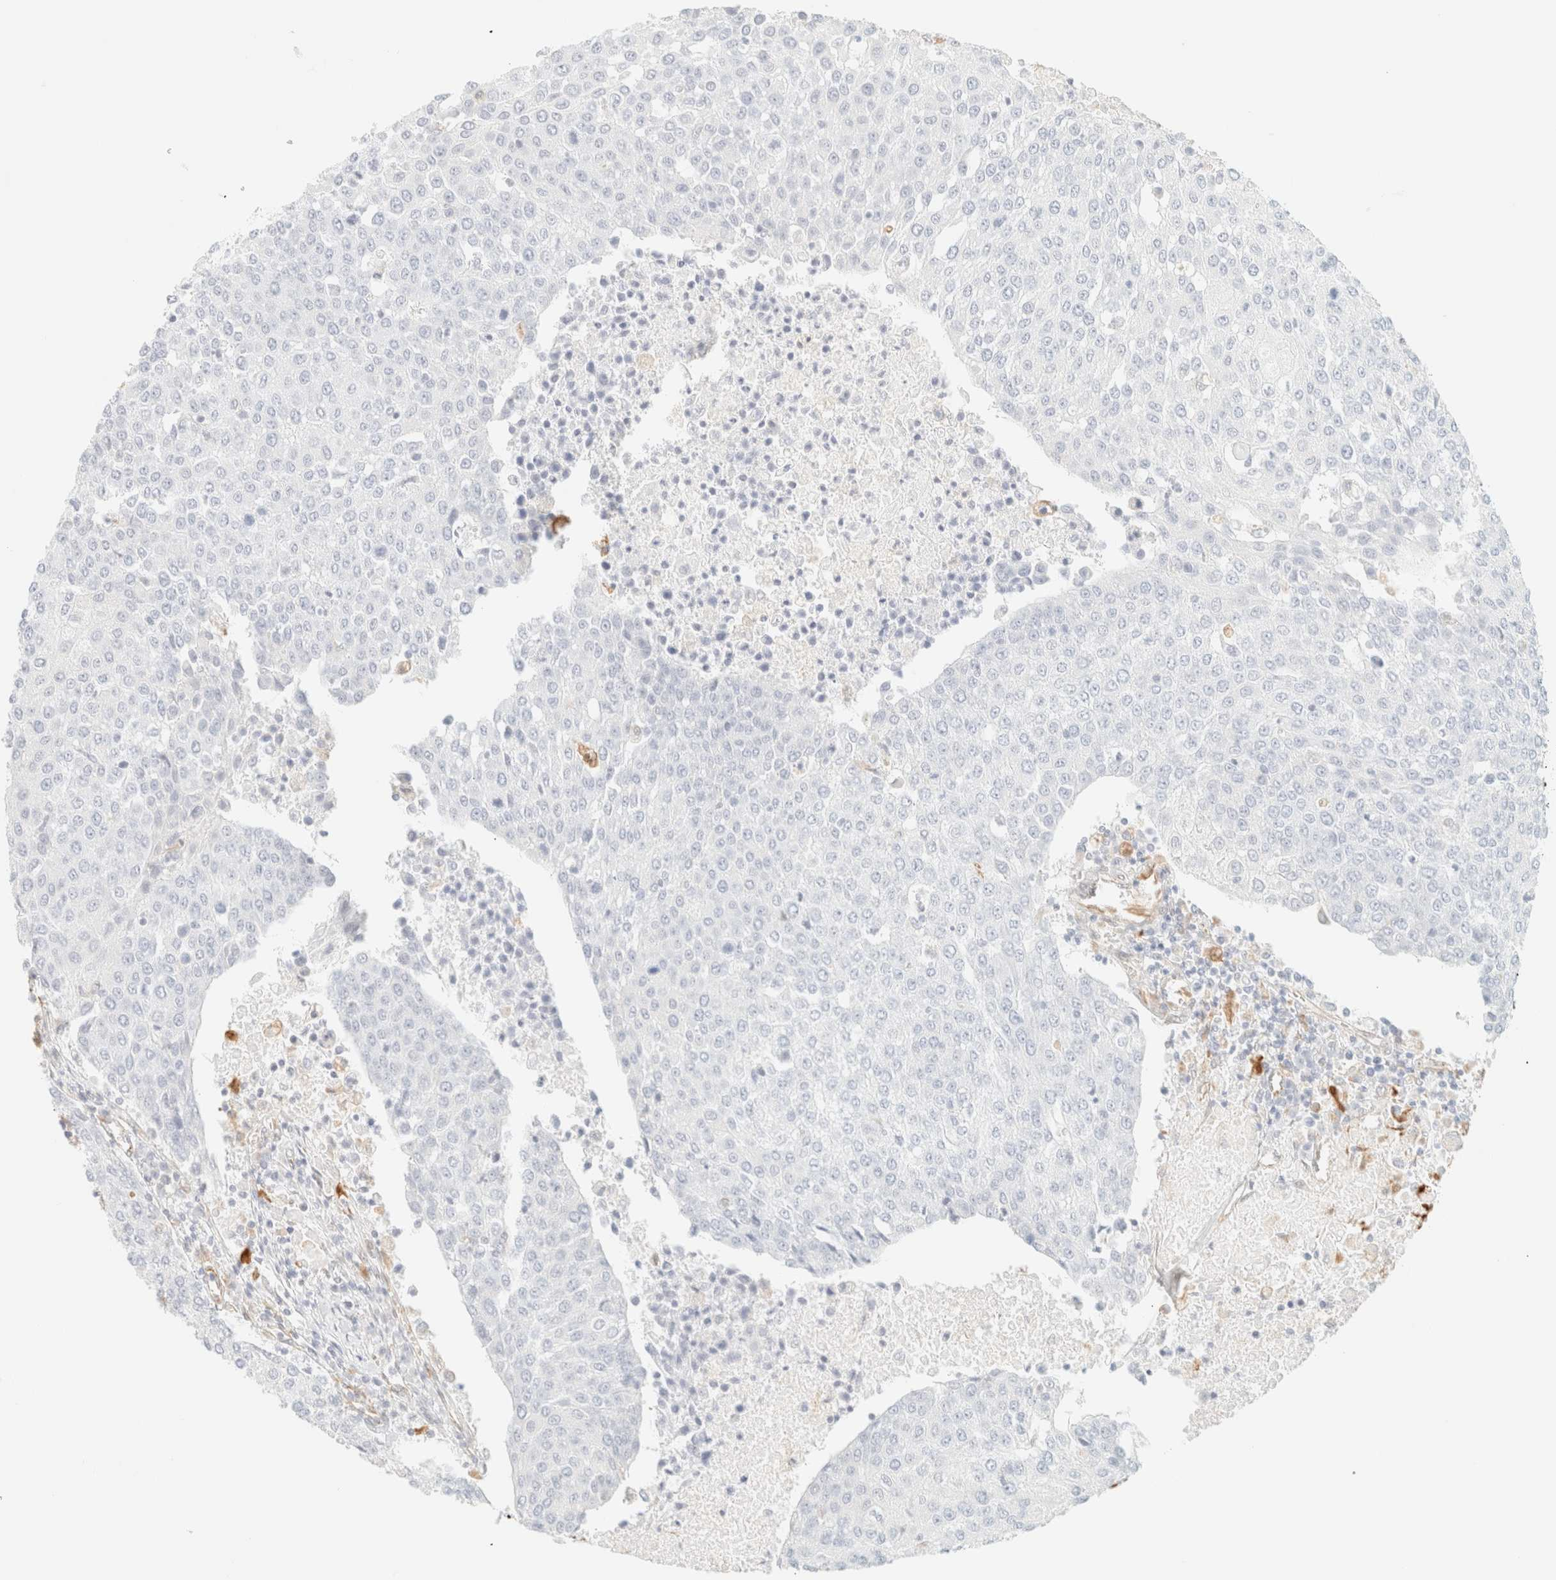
{"staining": {"intensity": "negative", "quantity": "none", "location": "none"}, "tissue": "urothelial cancer", "cell_type": "Tumor cells", "image_type": "cancer", "snomed": [{"axis": "morphology", "description": "Urothelial carcinoma, High grade"}, {"axis": "topography", "description": "Urinary bladder"}], "caption": "This is an IHC histopathology image of urothelial carcinoma (high-grade). There is no expression in tumor cells.", "gene": "ZSCAN18", "patient": {"sex": "female", "age": 85}}